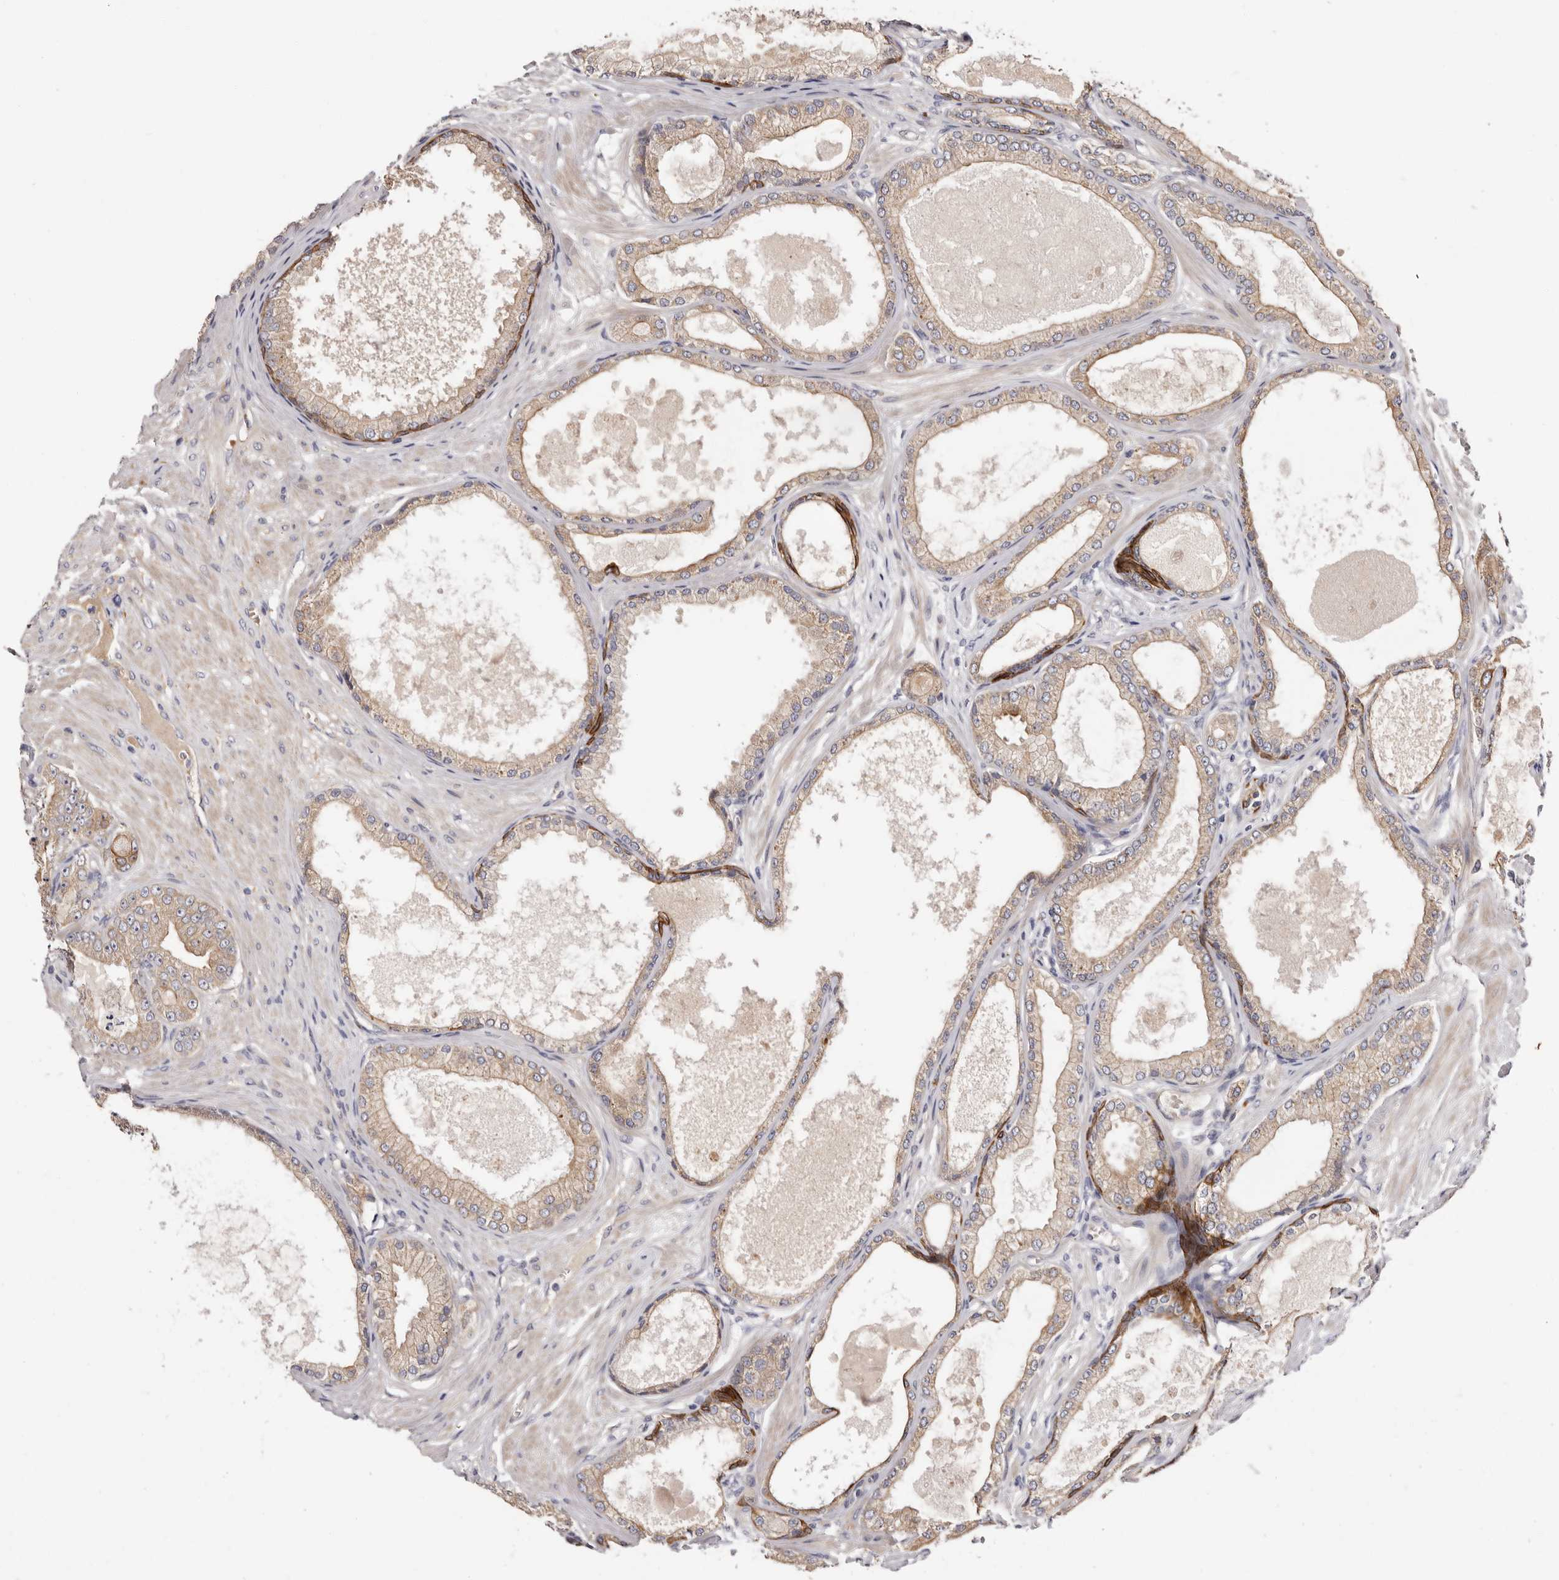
{"staining": {"intensity": "weak", "quantity": ">75%", "location": "cytoplasmic/membranous"}, "tissue": "prostate cancer", "cell_type": "Tumor cells", "image_type": "cancer", "snomed": [{"axis": "morphology", "description": "Adenocarcinoma, Low grade"}, {"axis": "topography", "description": "Prostate"}], "caption": "About >75% of tumor cells in human prostate cancer display weak cytoplasmic/membranous protein positivity as visualized by brown immunohistochemical staining.", "gene": "STK16", "patient": {"sex": "male", "age": 63}}